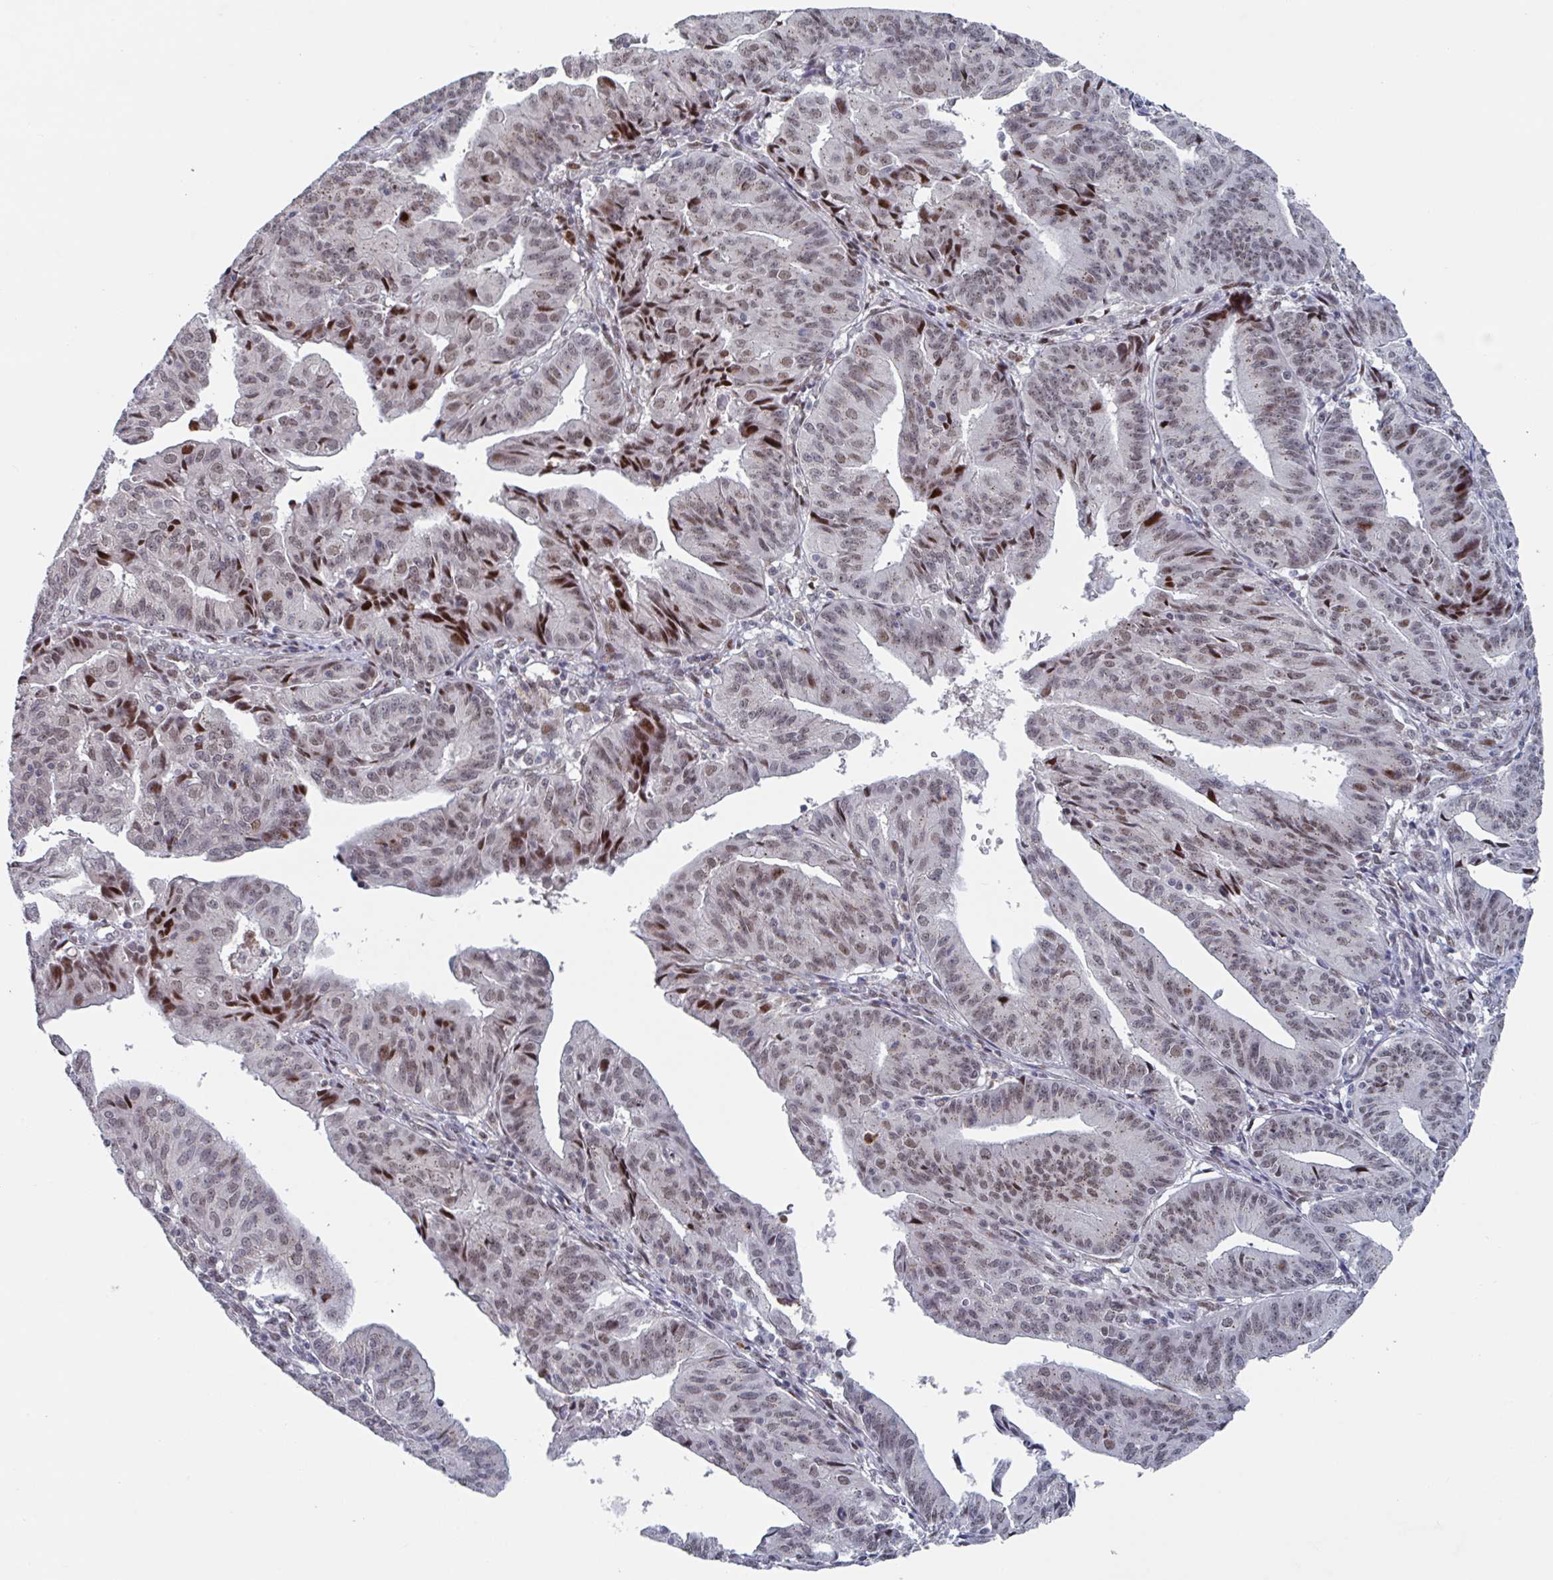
{"staining": {"intensity": "moderate", "quantity": "25%-75%", "location": "nuclear"}, "tissue": "endometrial cancer", "cell_type": "Tumor cells", "image_type": "cancer", "snomed": [{"axis": "morphology", "description": "Adenocarcinoma, NOS"}, {"axis": "topography", "description": "Endometrium"}], "caption": "Brown immunohistochemical staining in human endometrial adenocarcinoma reveals moderate nuclear staining in about 25%-75% of tumor cells.", "gene": "RNF212", "patient": {"sex": "female", "age": 56}}